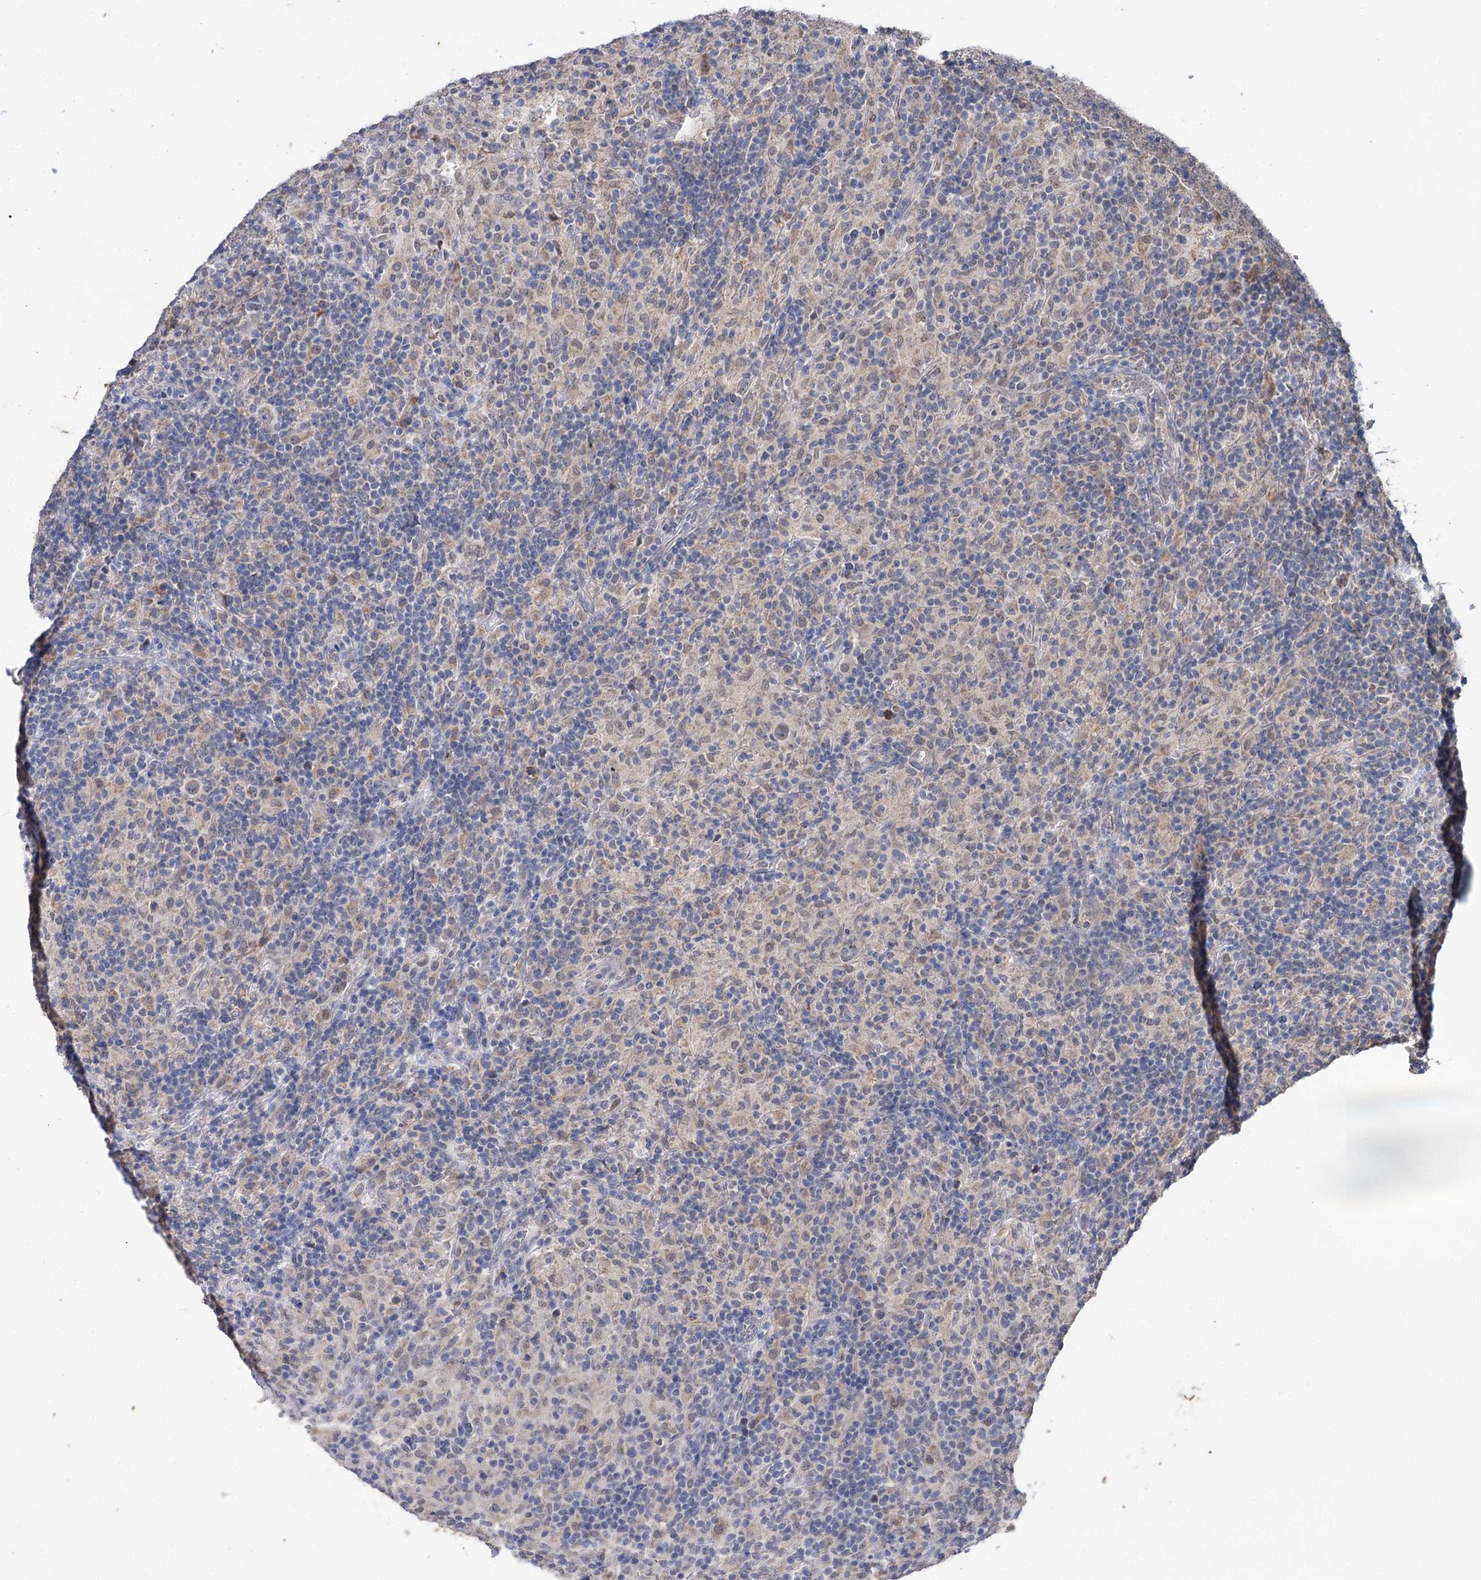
{"staining": {"intensity": "weak", "quantity": ">75%", "location": "cytoplasmic/membranous"}, "tissue": "lymphoma", "cell_type": "Tumor cells", "image_type": "cancer", "snomed": [{"axis": "morphology", "description": "Hodgkin's disease, NOS"}, {"axis": "topography", "description": "Lymph node"}], "caption": "Protein positivity by IHC reveals weak cytoplasmic/membranous staining in about >75% of tumor cells in lymphoma. Nuclei are stained in blue.", "gene": "CLPB", "patient": {"sex": "male", "age": 70}}